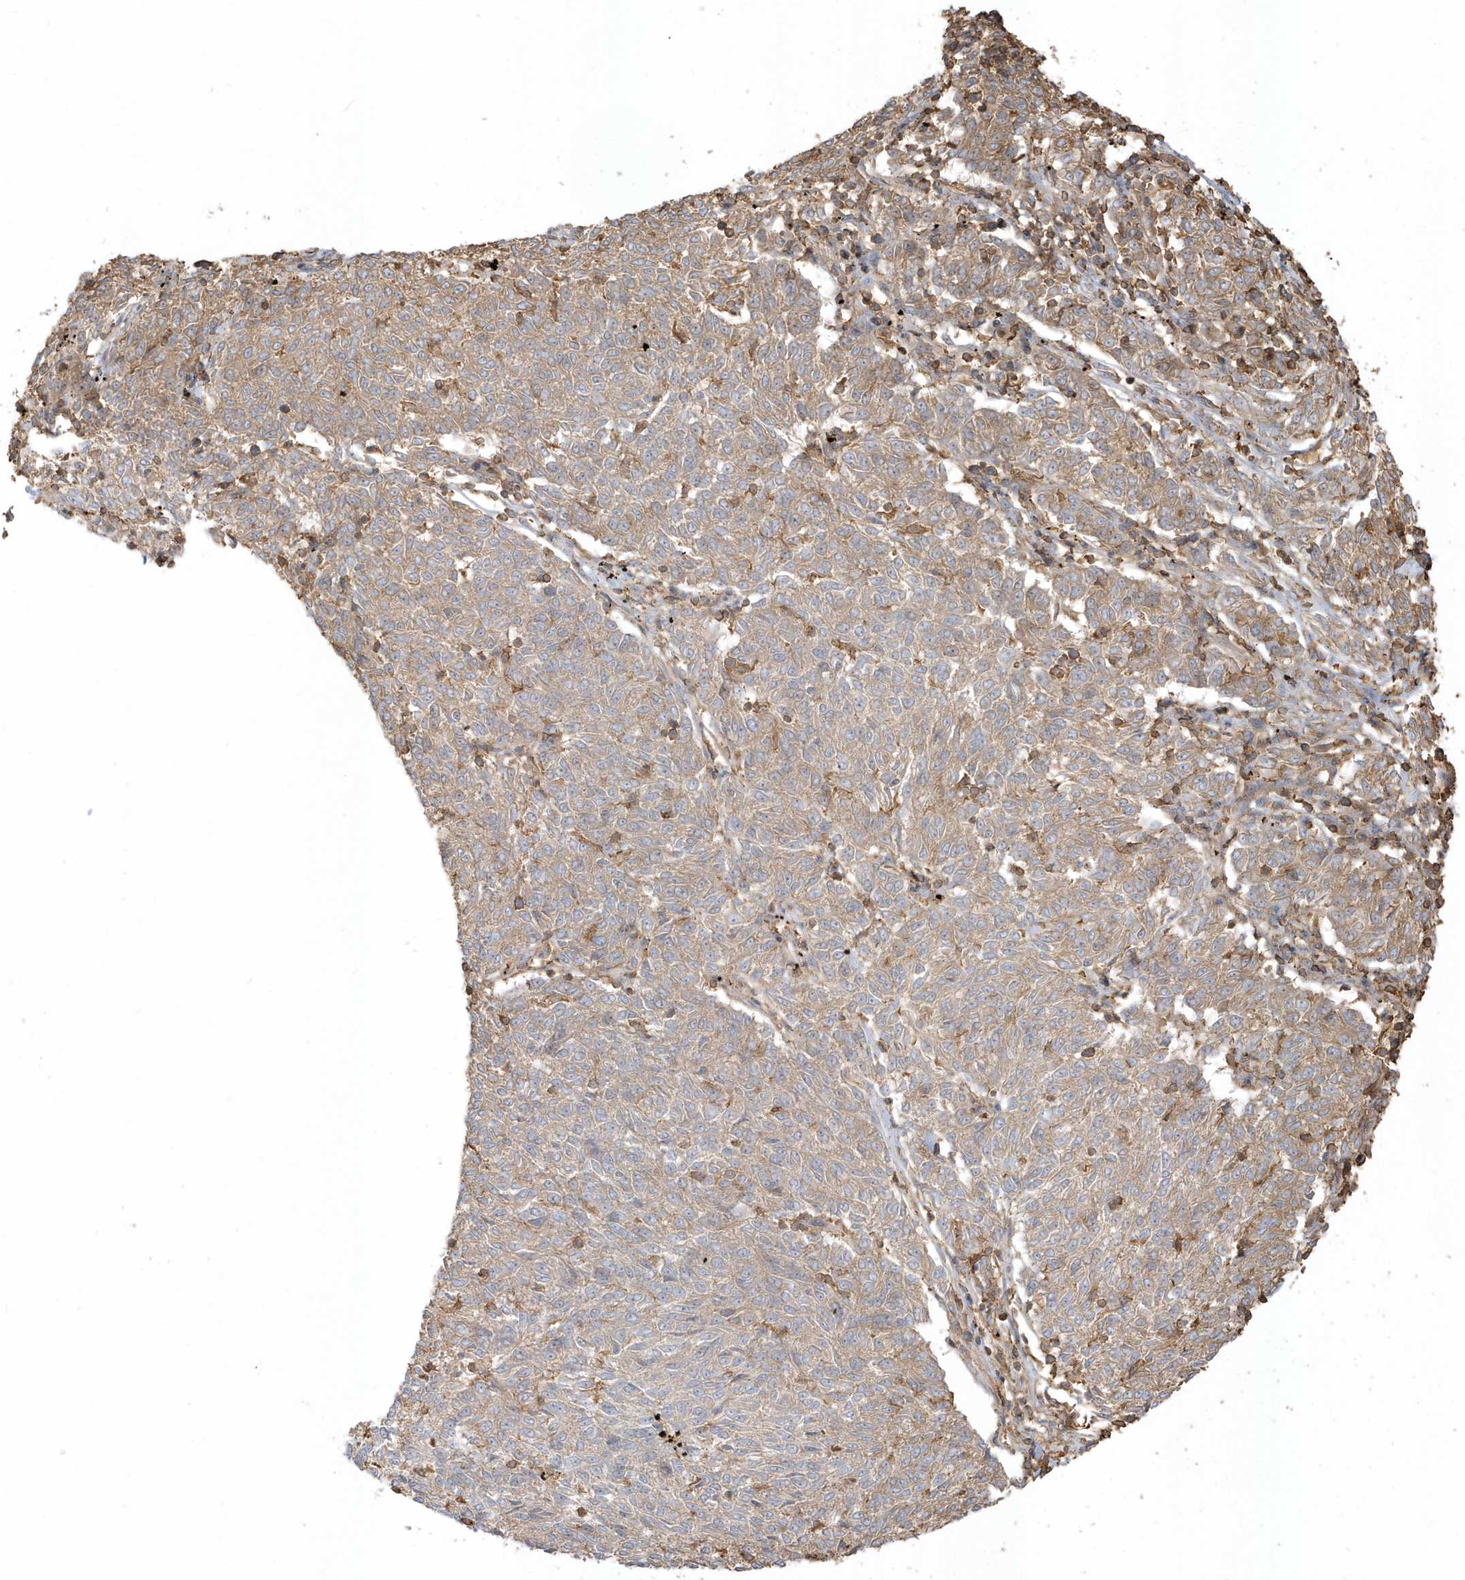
{"staining": {"intensity": "weak", "quantity": ">75%", "location": "cytoplasmic/membranous"}, "tissue": "melanoma", "cell_type": "Tumor cells", "image_type": "cancer", "snomed": [{"axis": "morphology", "description": "Malignant melanoma, NOS"}, {"axis": "topography", "description": "Skin"}], "caption": "The immunohistochemical stain highlights weak cytoplasmic/membranous positivity in tumor cells of melanoma tissue.", "gene": "ZBTB8A", "patient": {"sex": "female", "age": 72}}